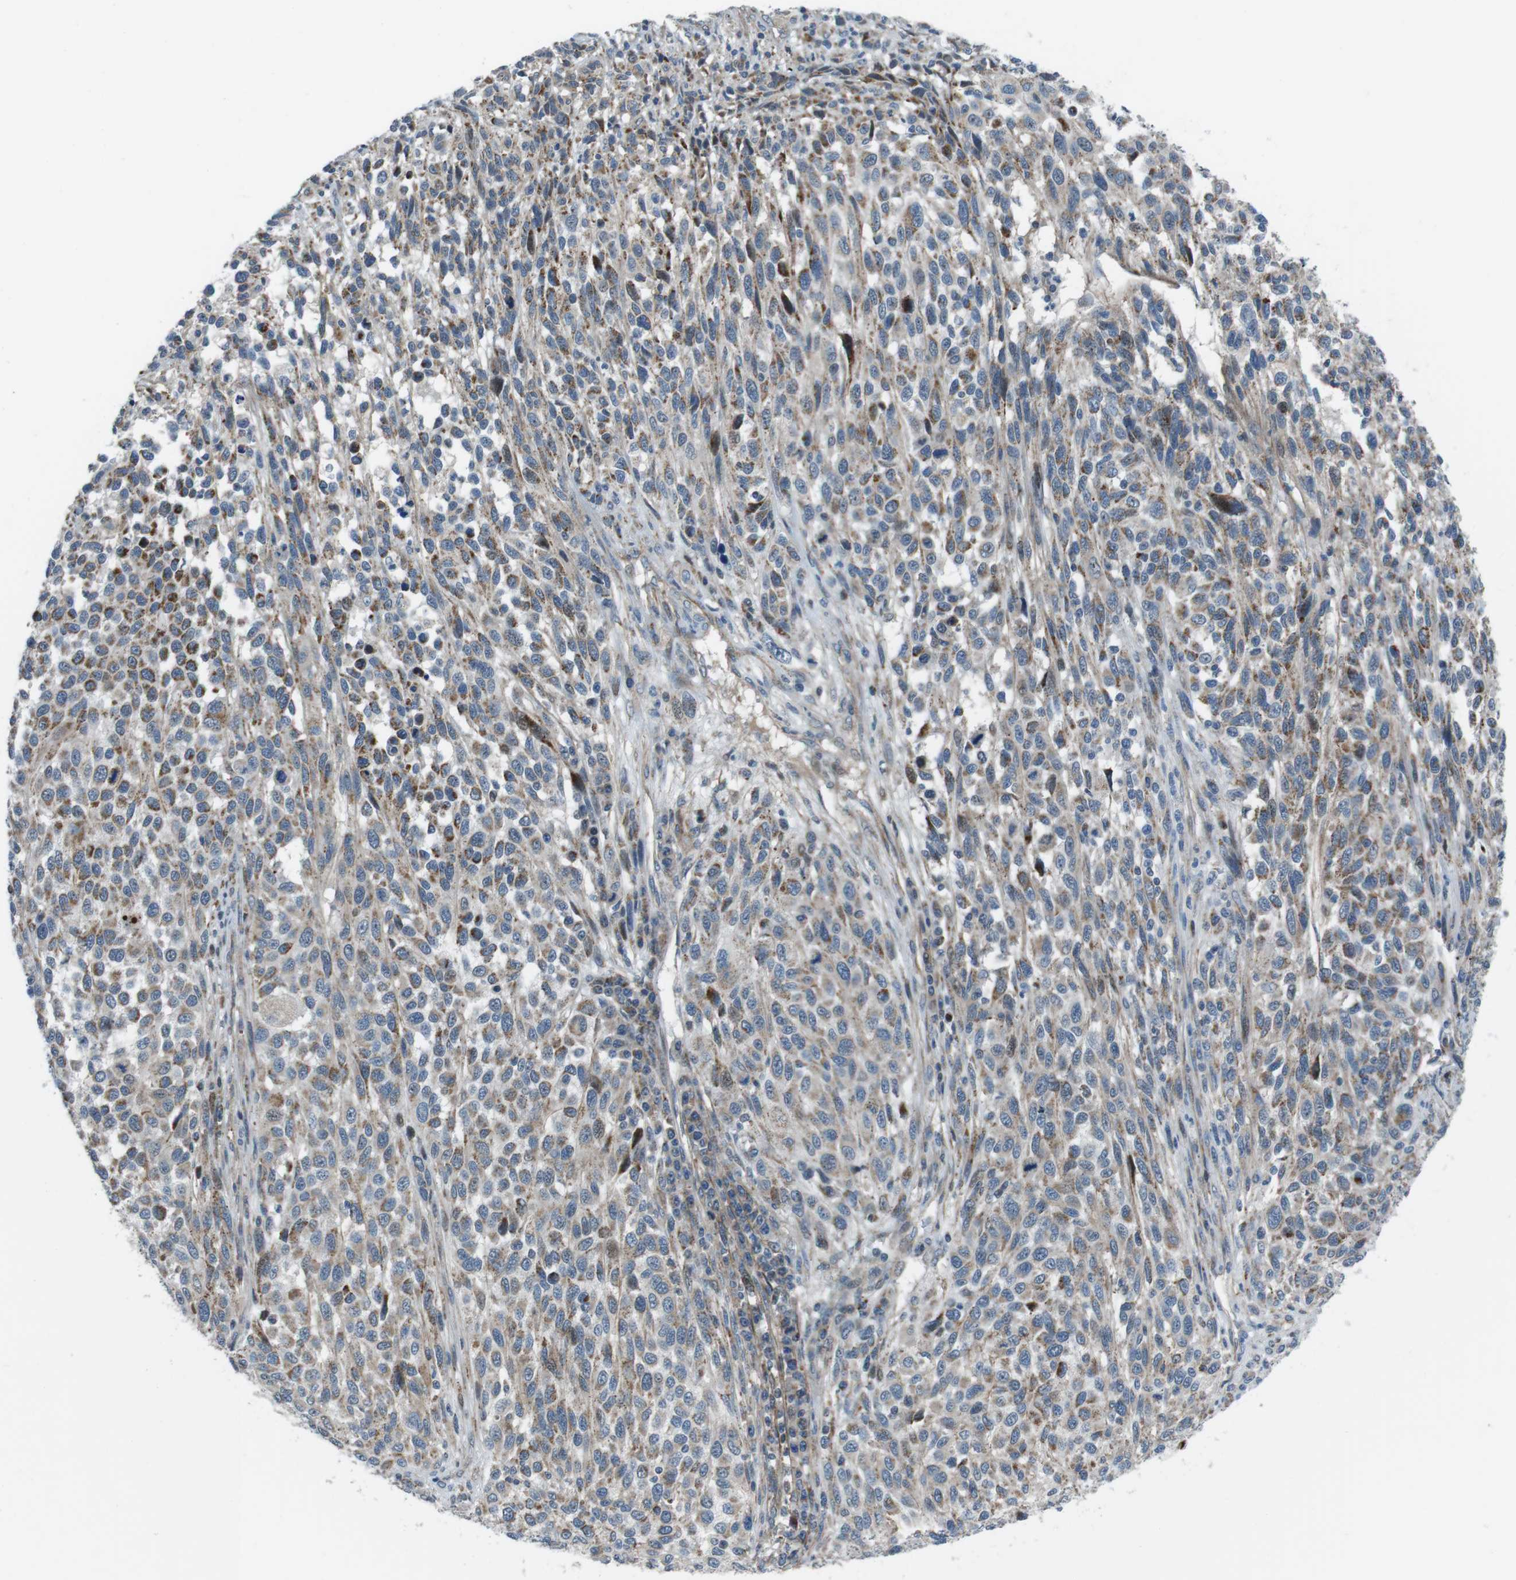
{"staining": {"intensity": "moderate", "quantity": "25%-75%", "location": "cytoplasmic/membranous"}, "tissue": "melanoma", "cell_type": "Tumor cells", "image_type": "cancer", "snomed": [{"axis": "morphology", "description": "Malignant melanoma, Metastatic site"}, {"axis": "topography", "description": "Lymph node"}], "caption": "This image shows IHC staining of human malignant melanoma (metastatic site), with medium moderate cytoplasmic/membranous staining in about 25%-75% of tumor cells.", "gene": "FAM174B", "patient": {"sex": "male", "age": 61}}